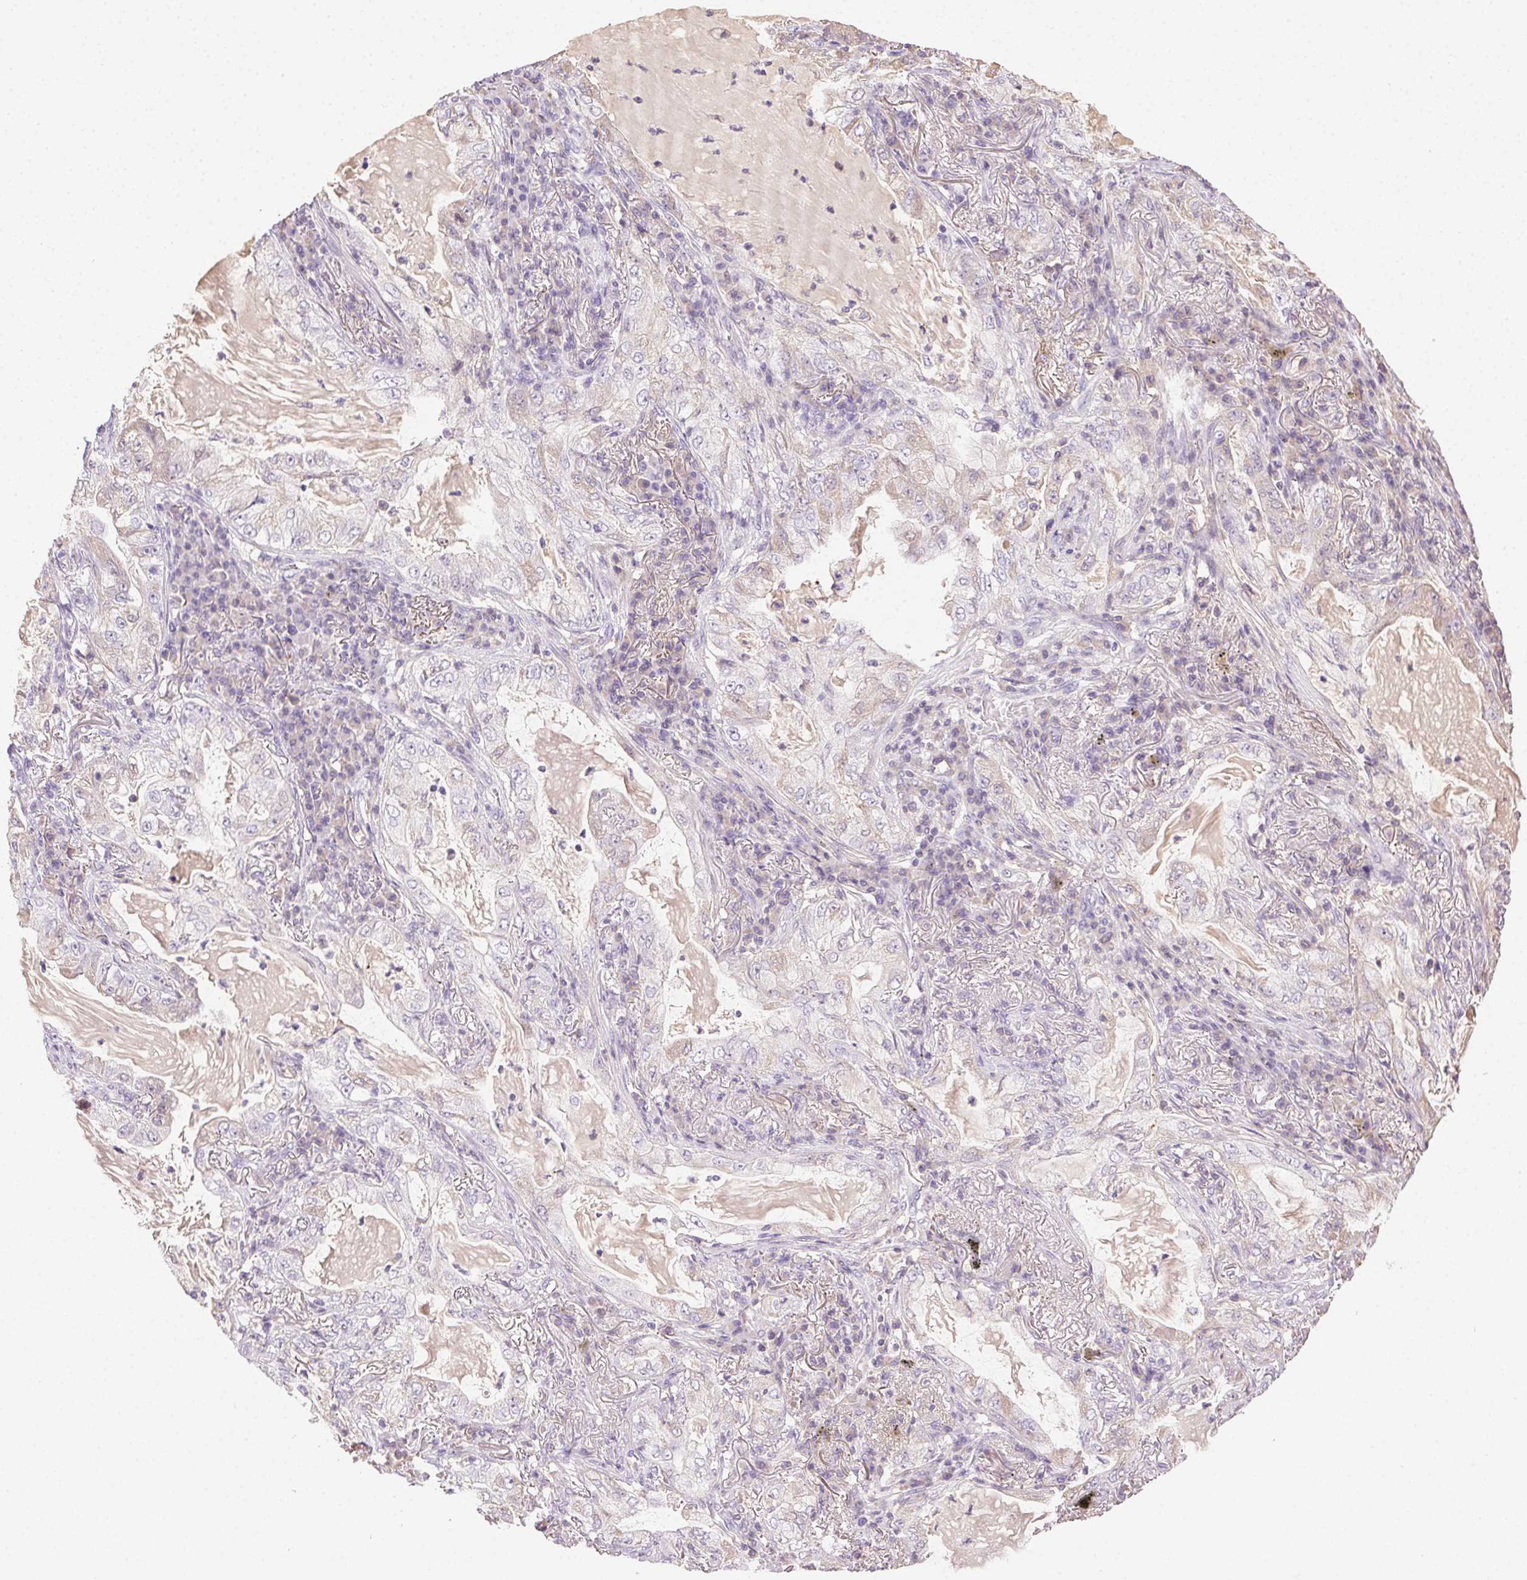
{"staining": {"intensity": "negative", "quantity": "none", "location": "none"}, "tissue": "lung cancer", "cell_type": "Tumor cells", "image_type": "cancer", "snomed": [{"axis": "morphology", "description": "Adenocarcinoma, NOS"}, {"axis": "topography", "description": "Lung"}], "caption": "Tumor cells are negative for protein expression in human lung cancer (adenocarcinoma).", "gene": "BPIFB2", "patient": {"sex": "female", "age": 73}}